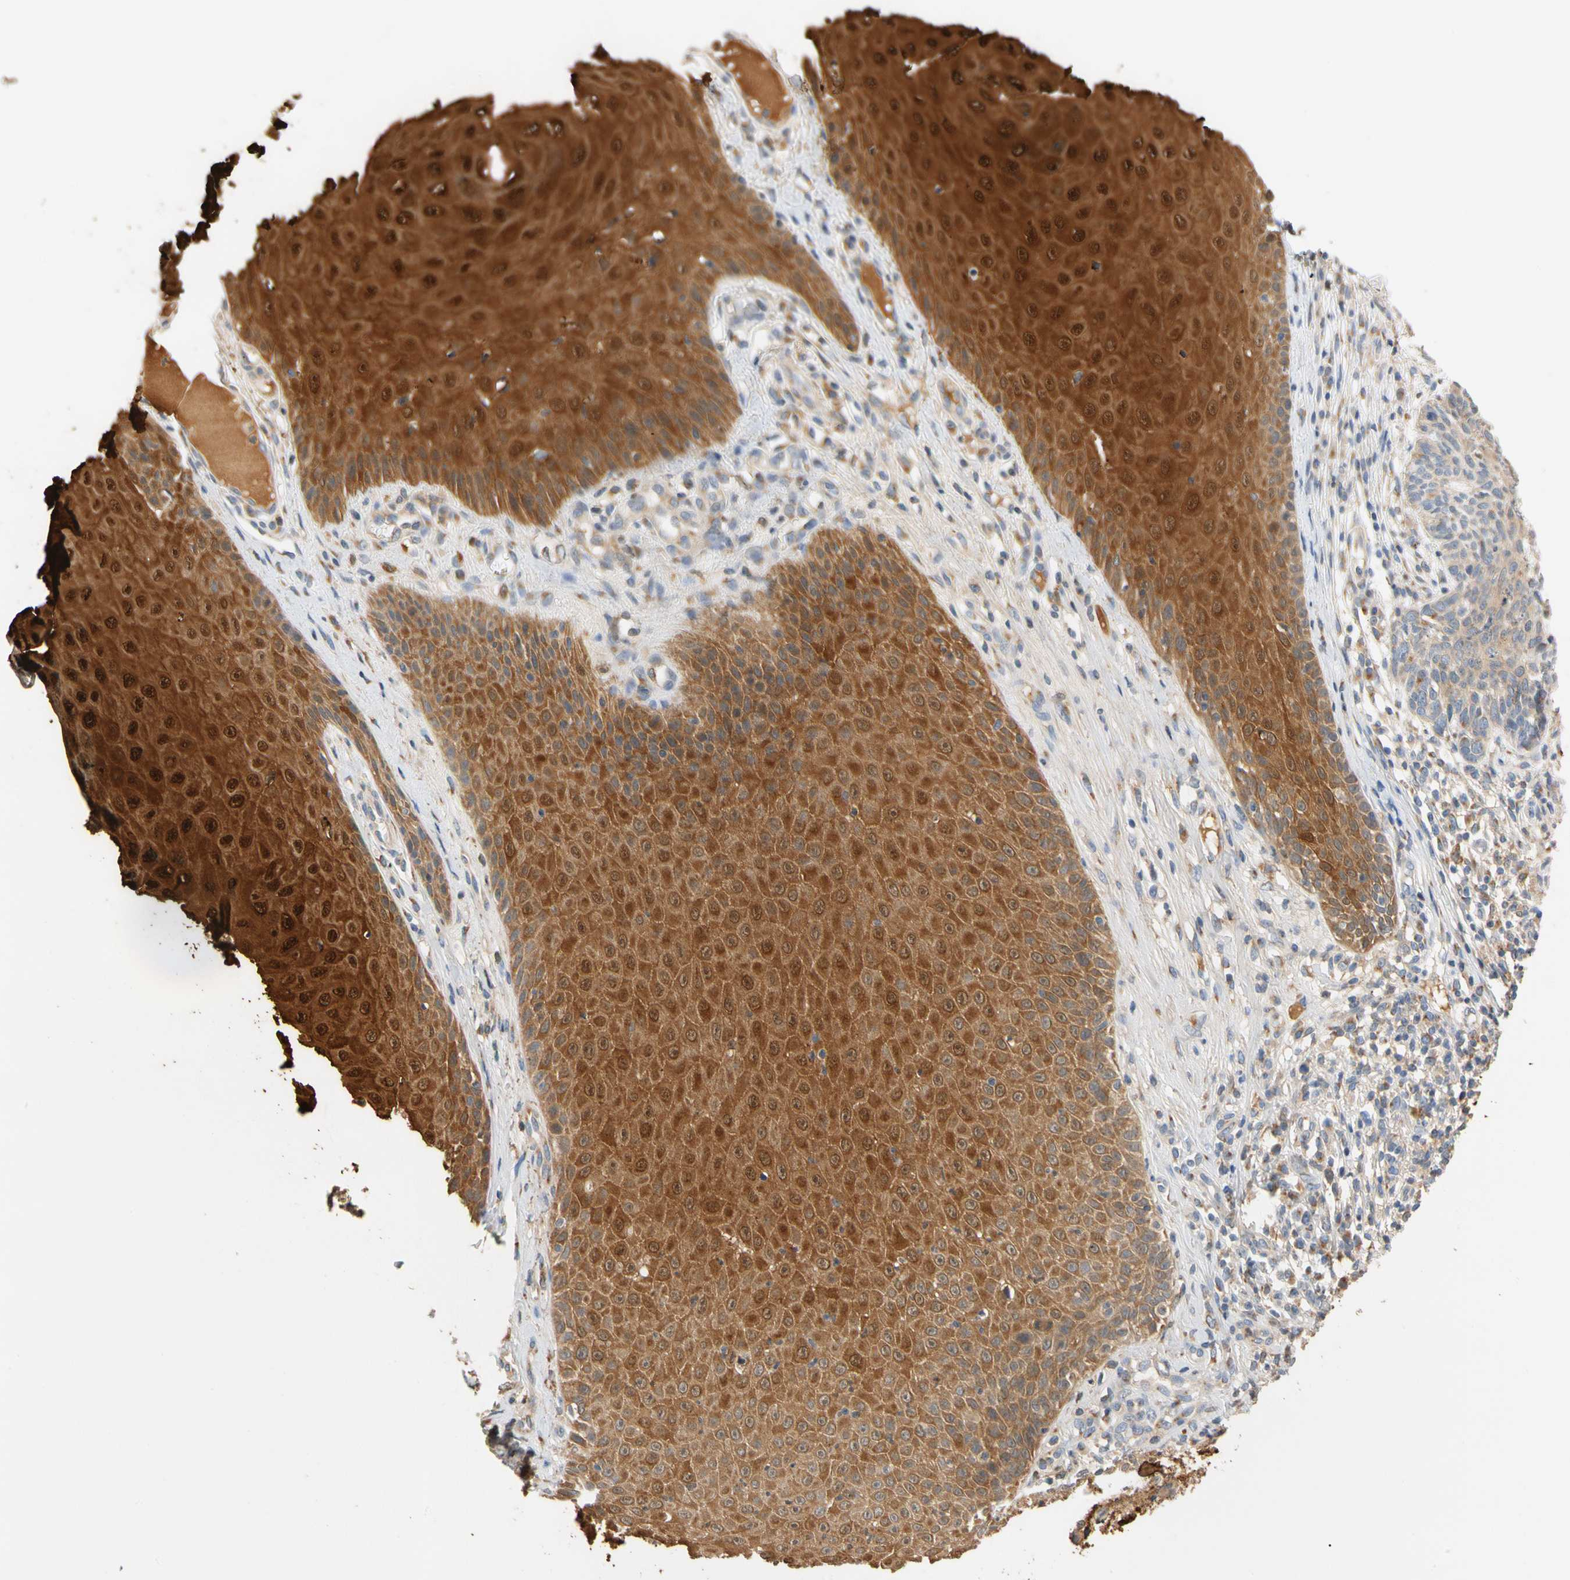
{"staining": {"intensity": "weak", "quantity": "25%-75%", "location": "cytoplasmic/membranous"}, "tissue": "skin cancer", "cell_type": "Tumor cells", "image_type": "cancer", "snomed": [{"axis": "morphology", "description": "Normal tissue, NOS"}, {"axis": "morphology", "description": "Basal cell carcinoma"}, {"axis": "topography", "description": "Skin"}], "caption": "Brown immunohistochemical staining in human skin cancer (basal cell carcinoma) reveals weak cytoplasmic/membranous staining in approximately 25%-75% of tumor cells.", "gene": "GPSM2", "patient": {"sex": "male", "age": 52}}